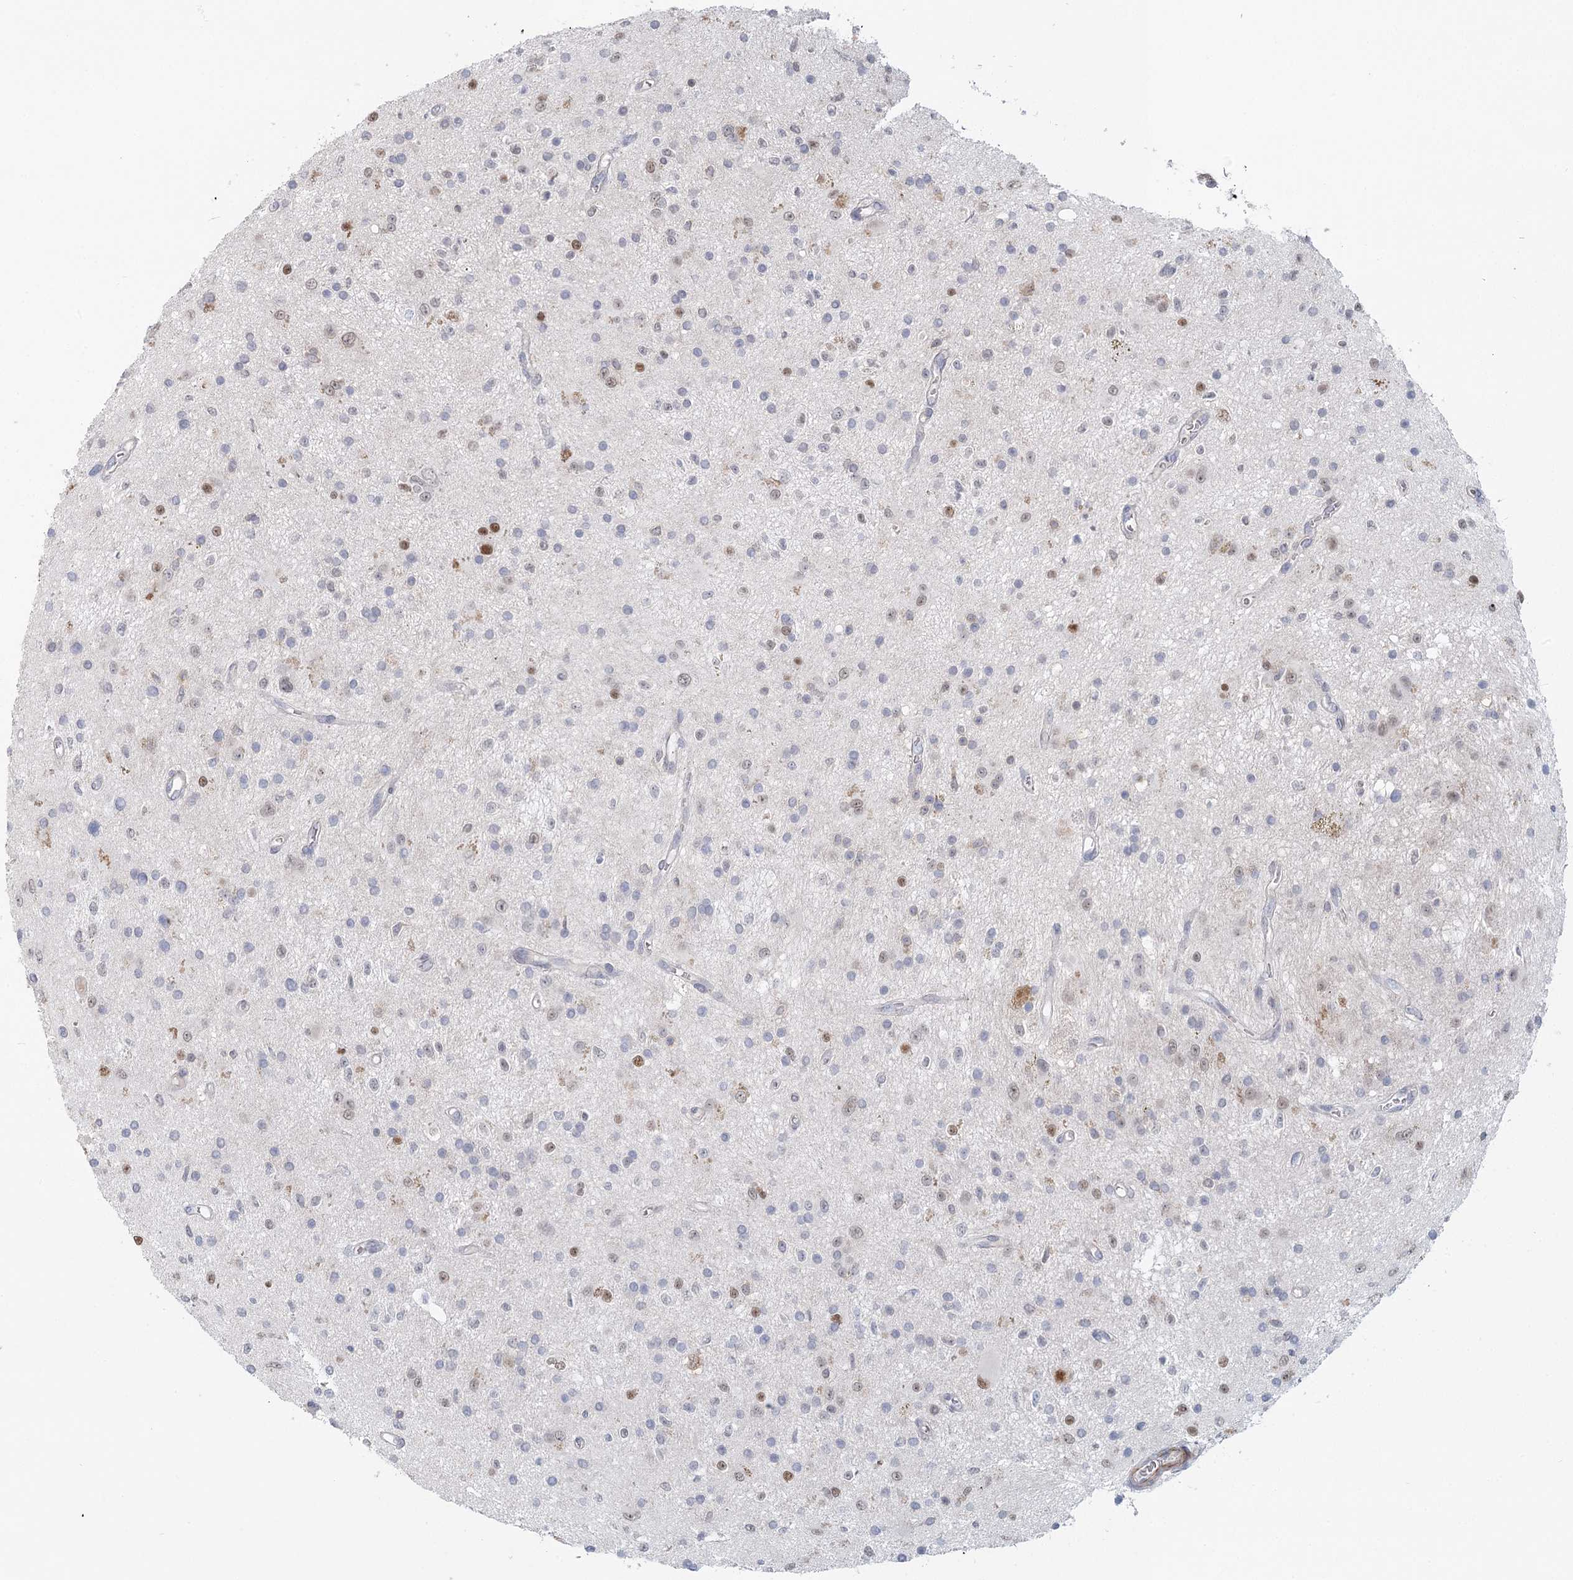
{"staining": {"intensity": "moderate", "quantity": "<25%", "location": "nuclear"}, "tissue": "glioma", "cell_type": "Tumor cells", "image_type": "cancer", "snomed": [{"axis": "morphology", "description": "Glioma, malignant, High grade"}, {"axis": "topography", "description": "Brain"}], "caption": "The photomicrograph exhibits staining of high-grade glioma (malignant), revealing moderate nuclear protein staining (brown color) within tumor cells. (DAB (3,3'-diaminobenzidine) IHC, brown staining for protein, blue staining for nuclei).", "gene": "USP11", "patient": {"sex": "male", "age": 34}}